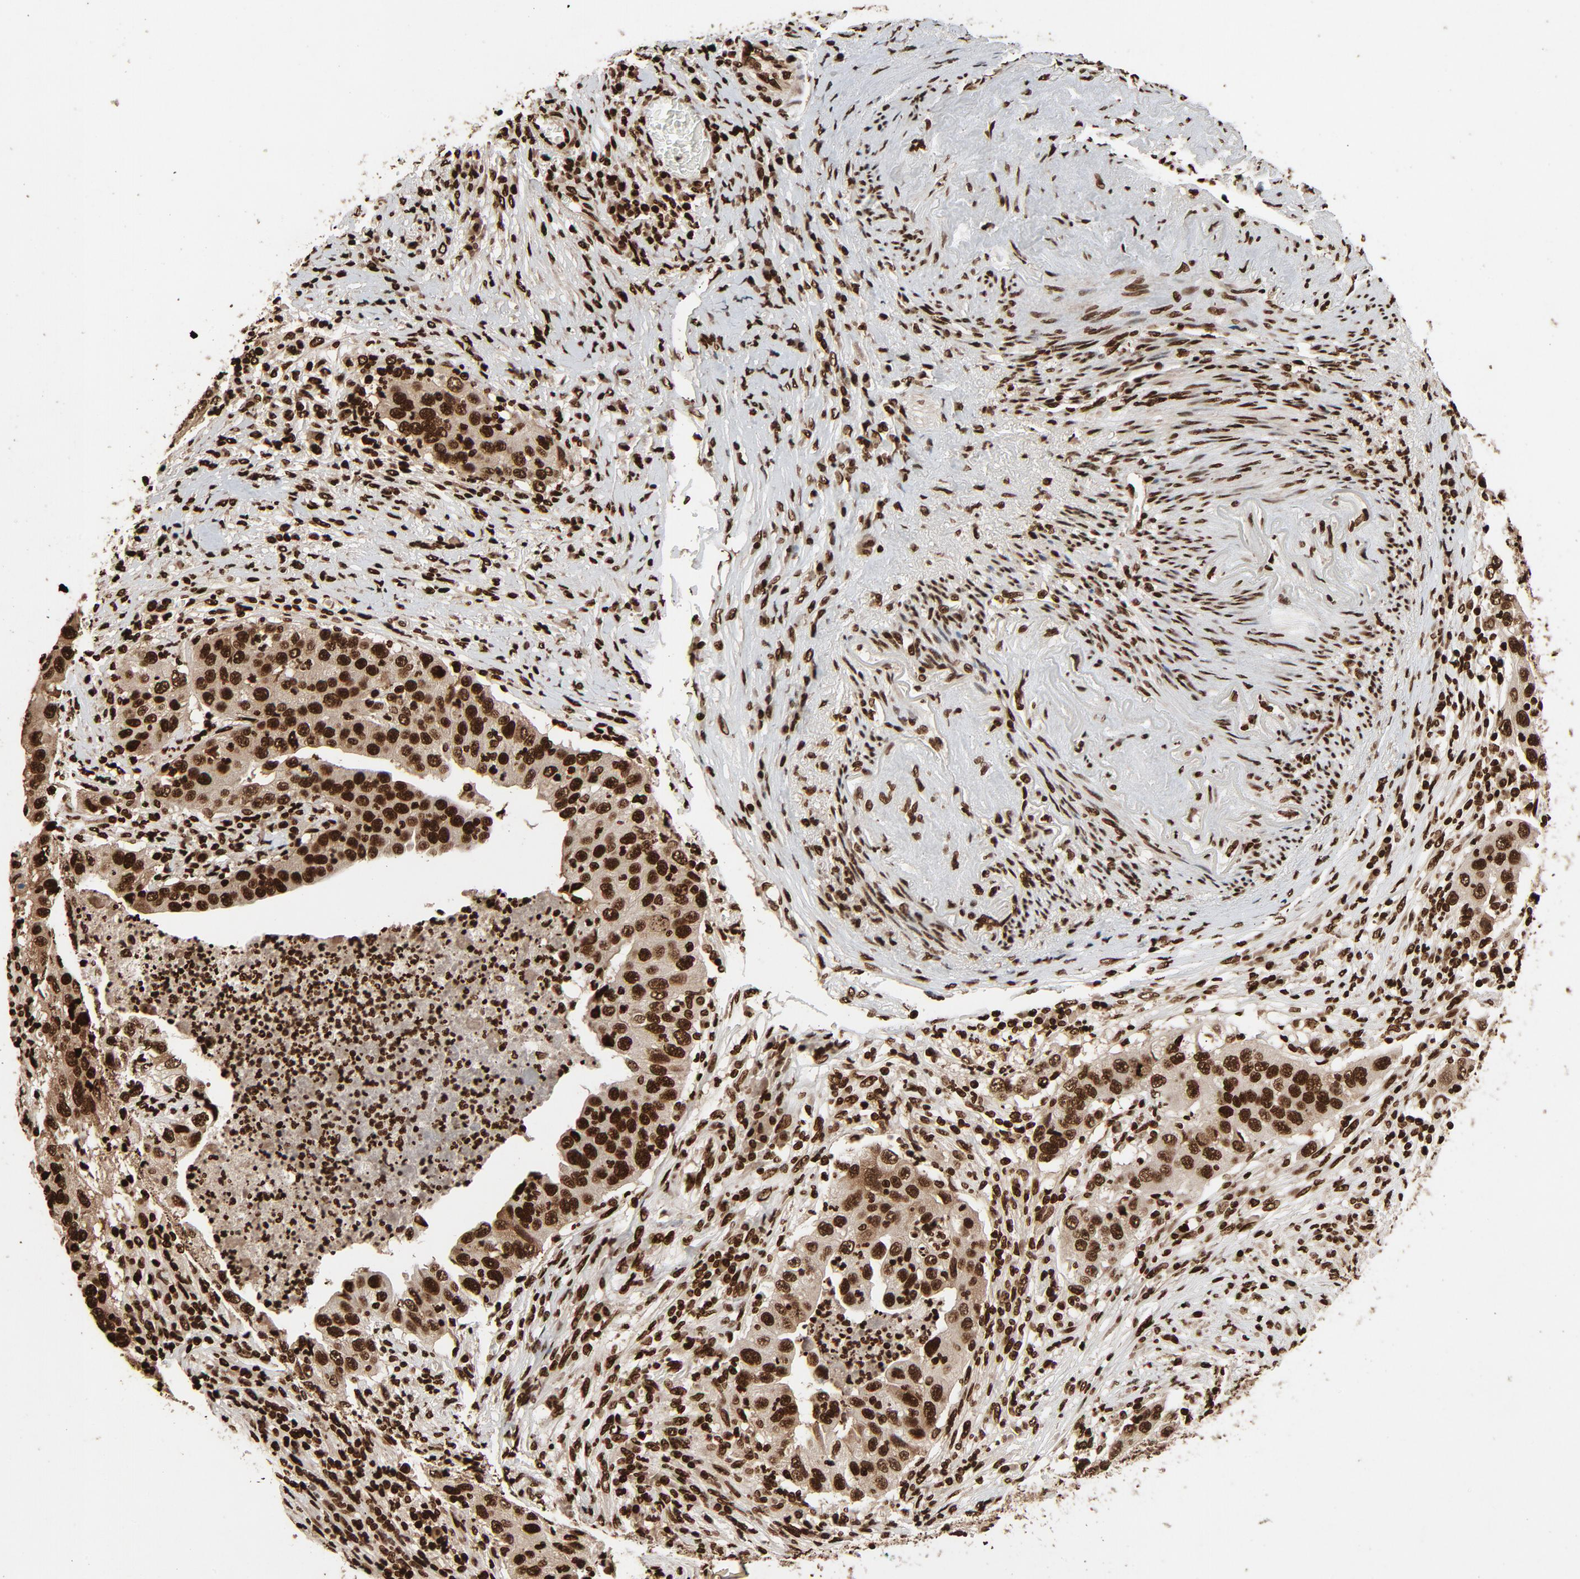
{"staining": {"intensity": "strong", "quantity": ">75%", "location": "nuclear"}, "tissue": "lung cancer", "cell_type": "Tumor cells", "image_type": "cancer", "snomed": [{"axis": "morphology", "description": "Squamous cell carcinoma, NOS"}, {"axis": "topography", "description": "Lung"}], "caption": "An IHC photomicrograph of neoplastic tissue is shown. Protein staining in brown shows strong nuclear positivity in squamous cell carcinoma (lung) within tumor cells.", "gene": "TP53BP1", "patient": {"sex": "male", "age": 64}}